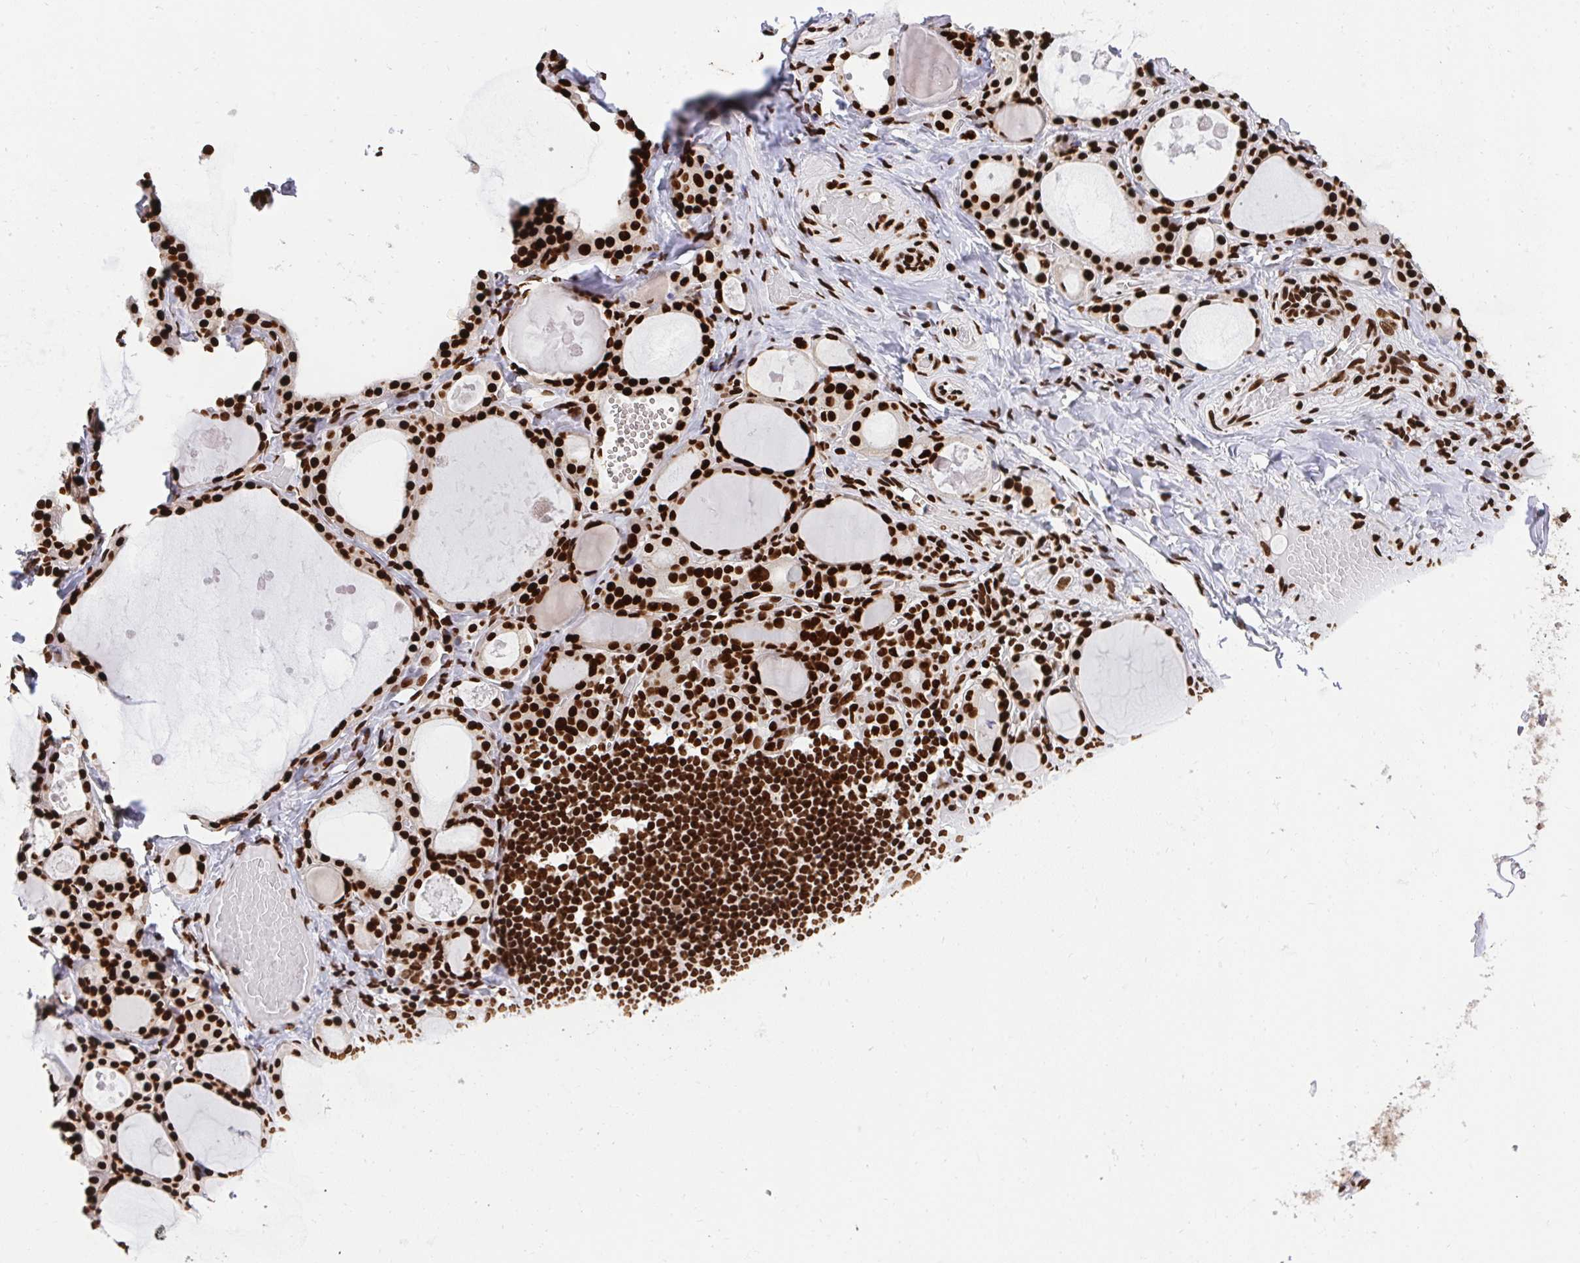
{"staining": {"intensity": "strong", "quantity": ">75%", "location": "nuclear"}, "tissue": "thyroid gland", "cell_type": "Glandular cells", "image_type": "normal", "snomed": [{"axis": "morphology", "description": "Normal tissue, NOS"}, {"axis": "topography", "description": "Thyroid gland"}], "caption": "DAB immunohistochemical staining of unremarkable human thyroid gland exhibits strong nuclear protein expression in about >75% of glandular cells.", "gene": "HNRNPL", "patient": {"sex": "male", "age": 56}}